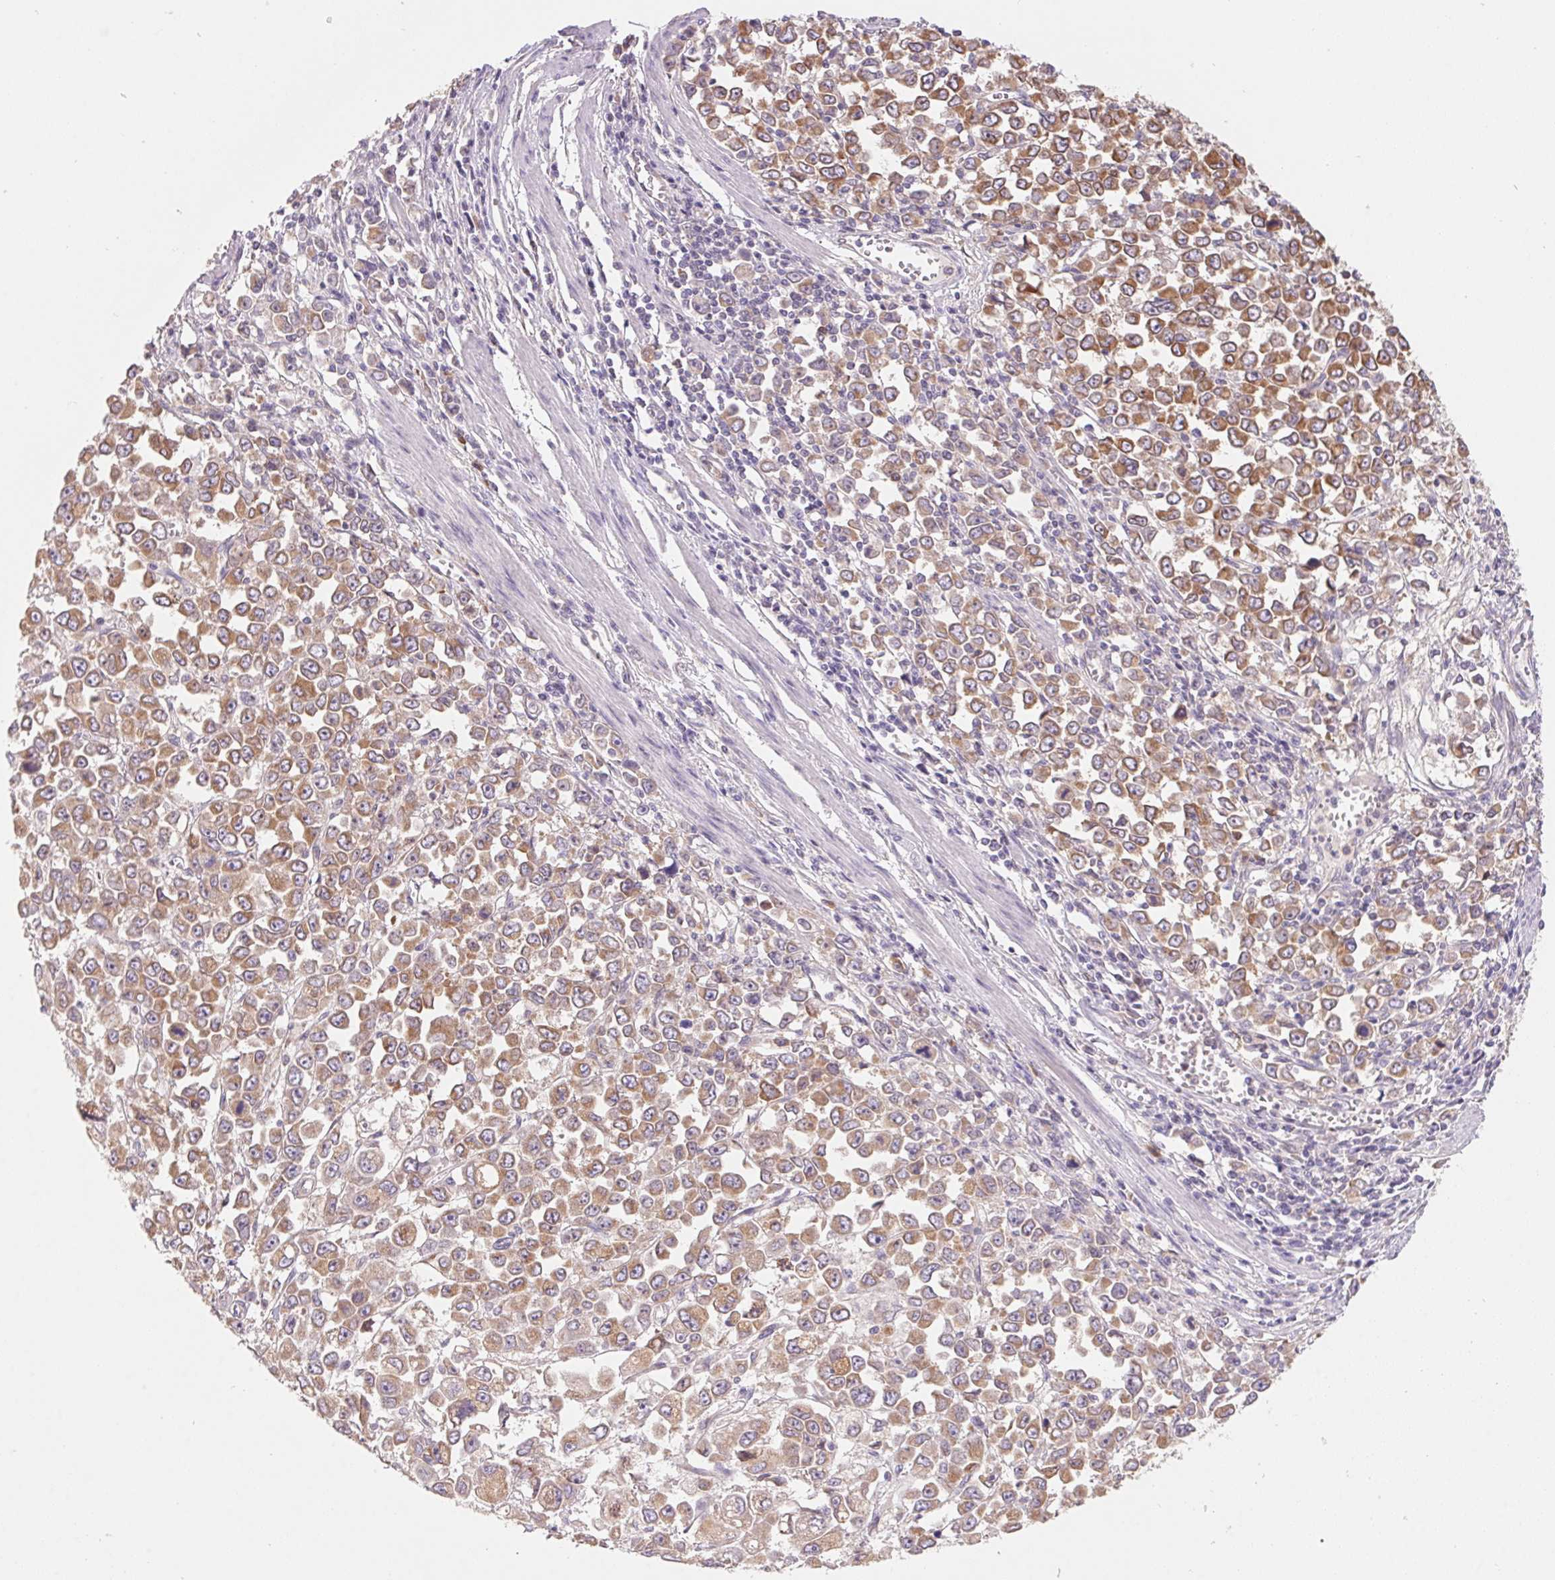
{"staining": {"intensity": "moderate", "quantity": ">75%", "location": "cytoplasmic/membranous"}, "tissue": "stomach cancer", "cell_type": "Tumor cells", "image_type": "cancer", "snomed": [{"axis": "morphology", "description": "Adenocarcinoma, NOS"}, {"axis": "topography", "description": "Stomach, upper"}], "caption": "DAB (3,3'-diaminobenzidine) immunohistochemical staining of adenocarcinoma (stomach) reveals moderate cytoplasmic/membranous protein expression in approximately >75% of tumor cells.", "gene": "RAB1A", "patient": {"sex": "male", "age": 70}}